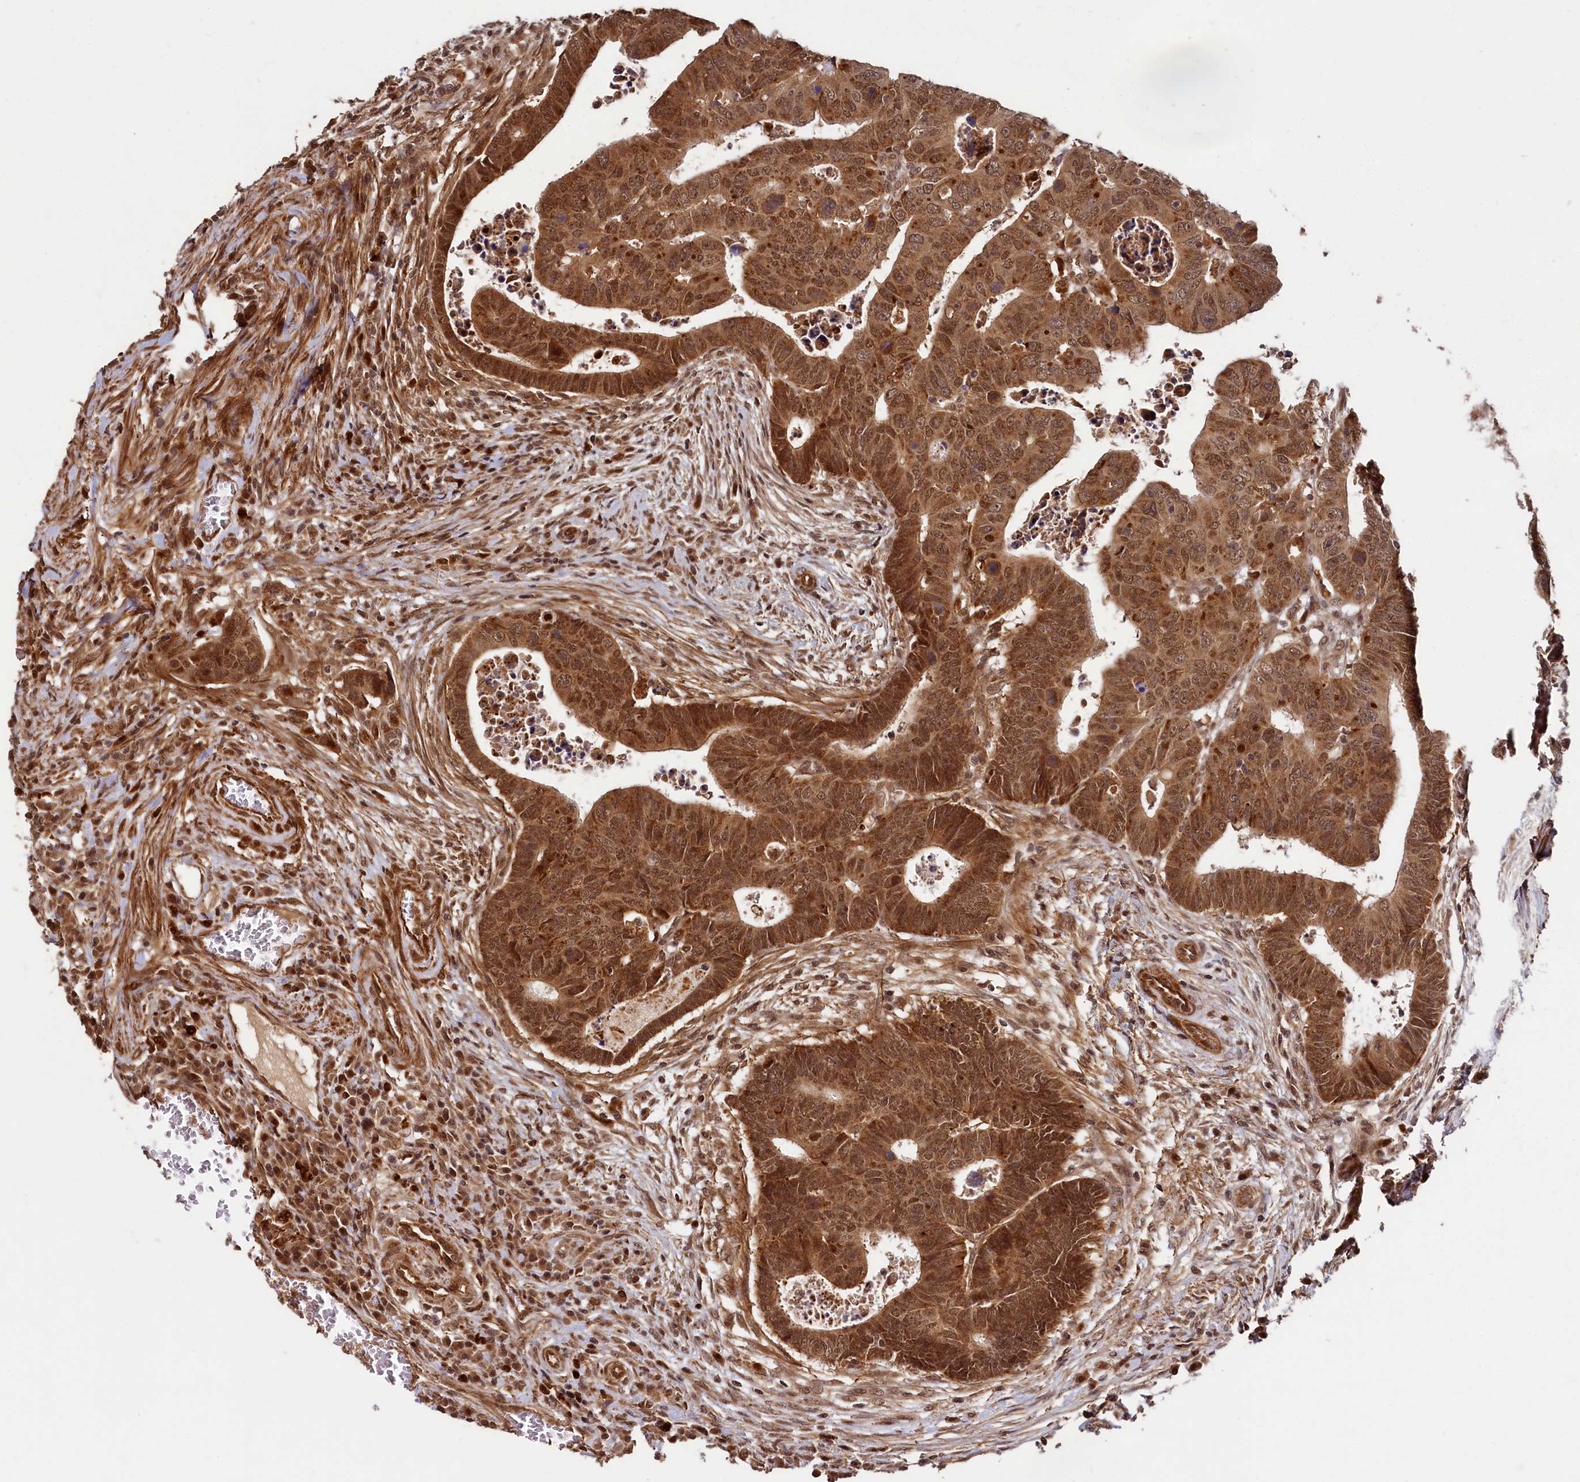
{"staining": {"intensity": "strong", "quantity": ">75%", "location": "cytoplasmic/membranous,nuclear"}, "tissue": "colorectal cancer", "cell_type": "Tumor cells", "image_type": "cancer", "snomed": [{"axis": "morphology", "description": "Normal tissue, NOS"}, {"axis": "morphology", "description": "Adenocarcinoma, NOS"}, {"axis": "topography", "description": "Rectum"}], "caption": "Colorectal adenocarcinoma tissue displays strong cytoplasmic/membranous and nuclear positivity in about >75% of tumor cells, visualized by immunohistochemistry.", "gene": "TRIM23", "patient": {"sex": "female", "age": 65}}